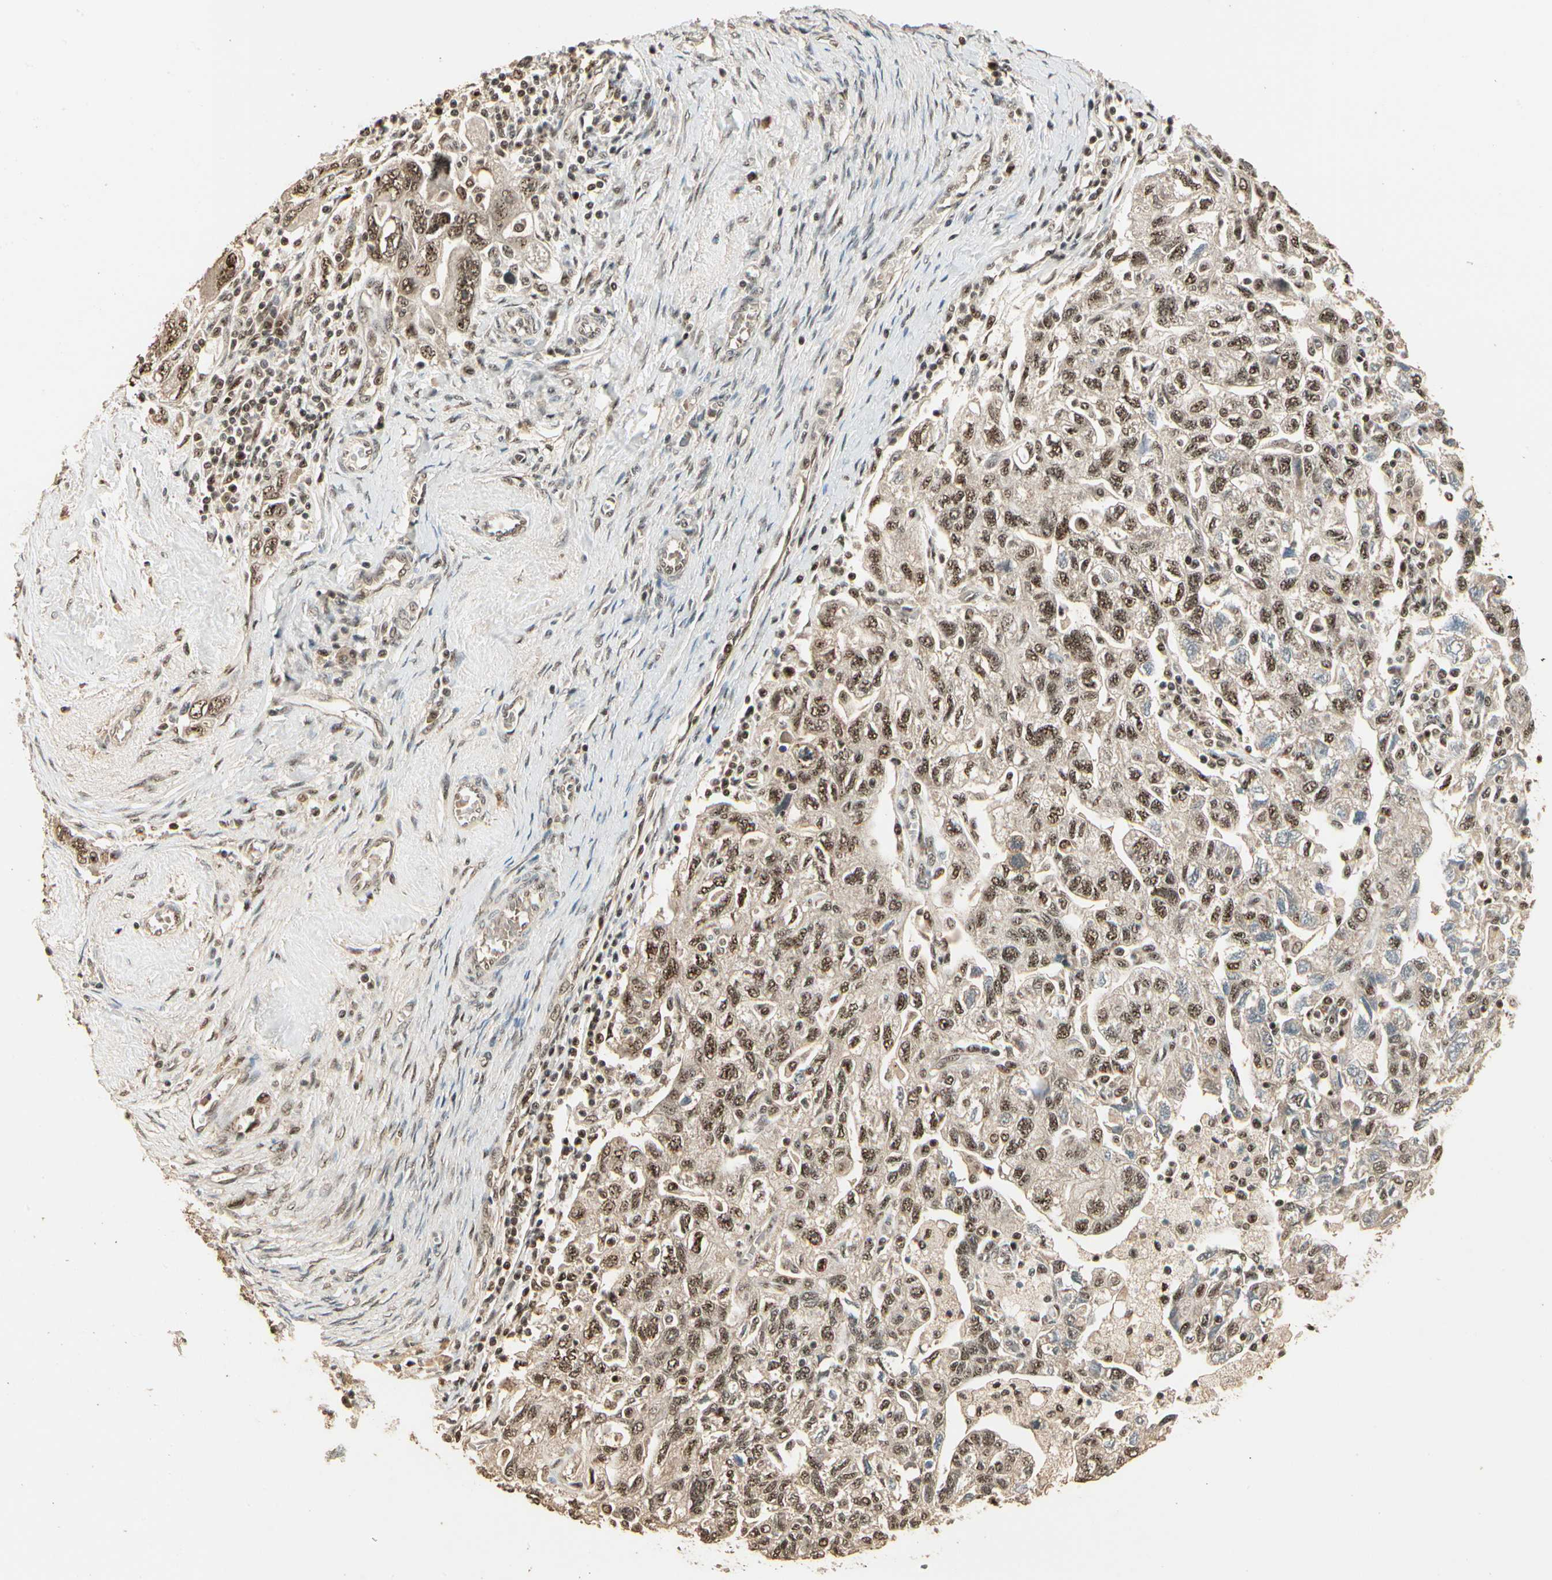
{"staining": {"intensity": "moderate", "quantity": "25%-75%", "location": "nuclear"}, "tissue": "ovarian cancer", "cell_type": "Tumor cells", "image_type": "cancer", "snomed": [{"axis": "morphology", "description": "Carcinoma, NOS"}, {"axis": "morphology", "description": "Cystadenocarcinoma, serous, NOS"}, {"axis": "topography", "description": "Ovary"}], "caption": "About 25%-75% of tumor cells in human ovarian serous cystadenocarcinoma demonstrate moderate nuclear protein expression as visualized by brown immunohistochemical staining.", "gene": "RBM25", "patient": {"sex": "female", "age": 69}}